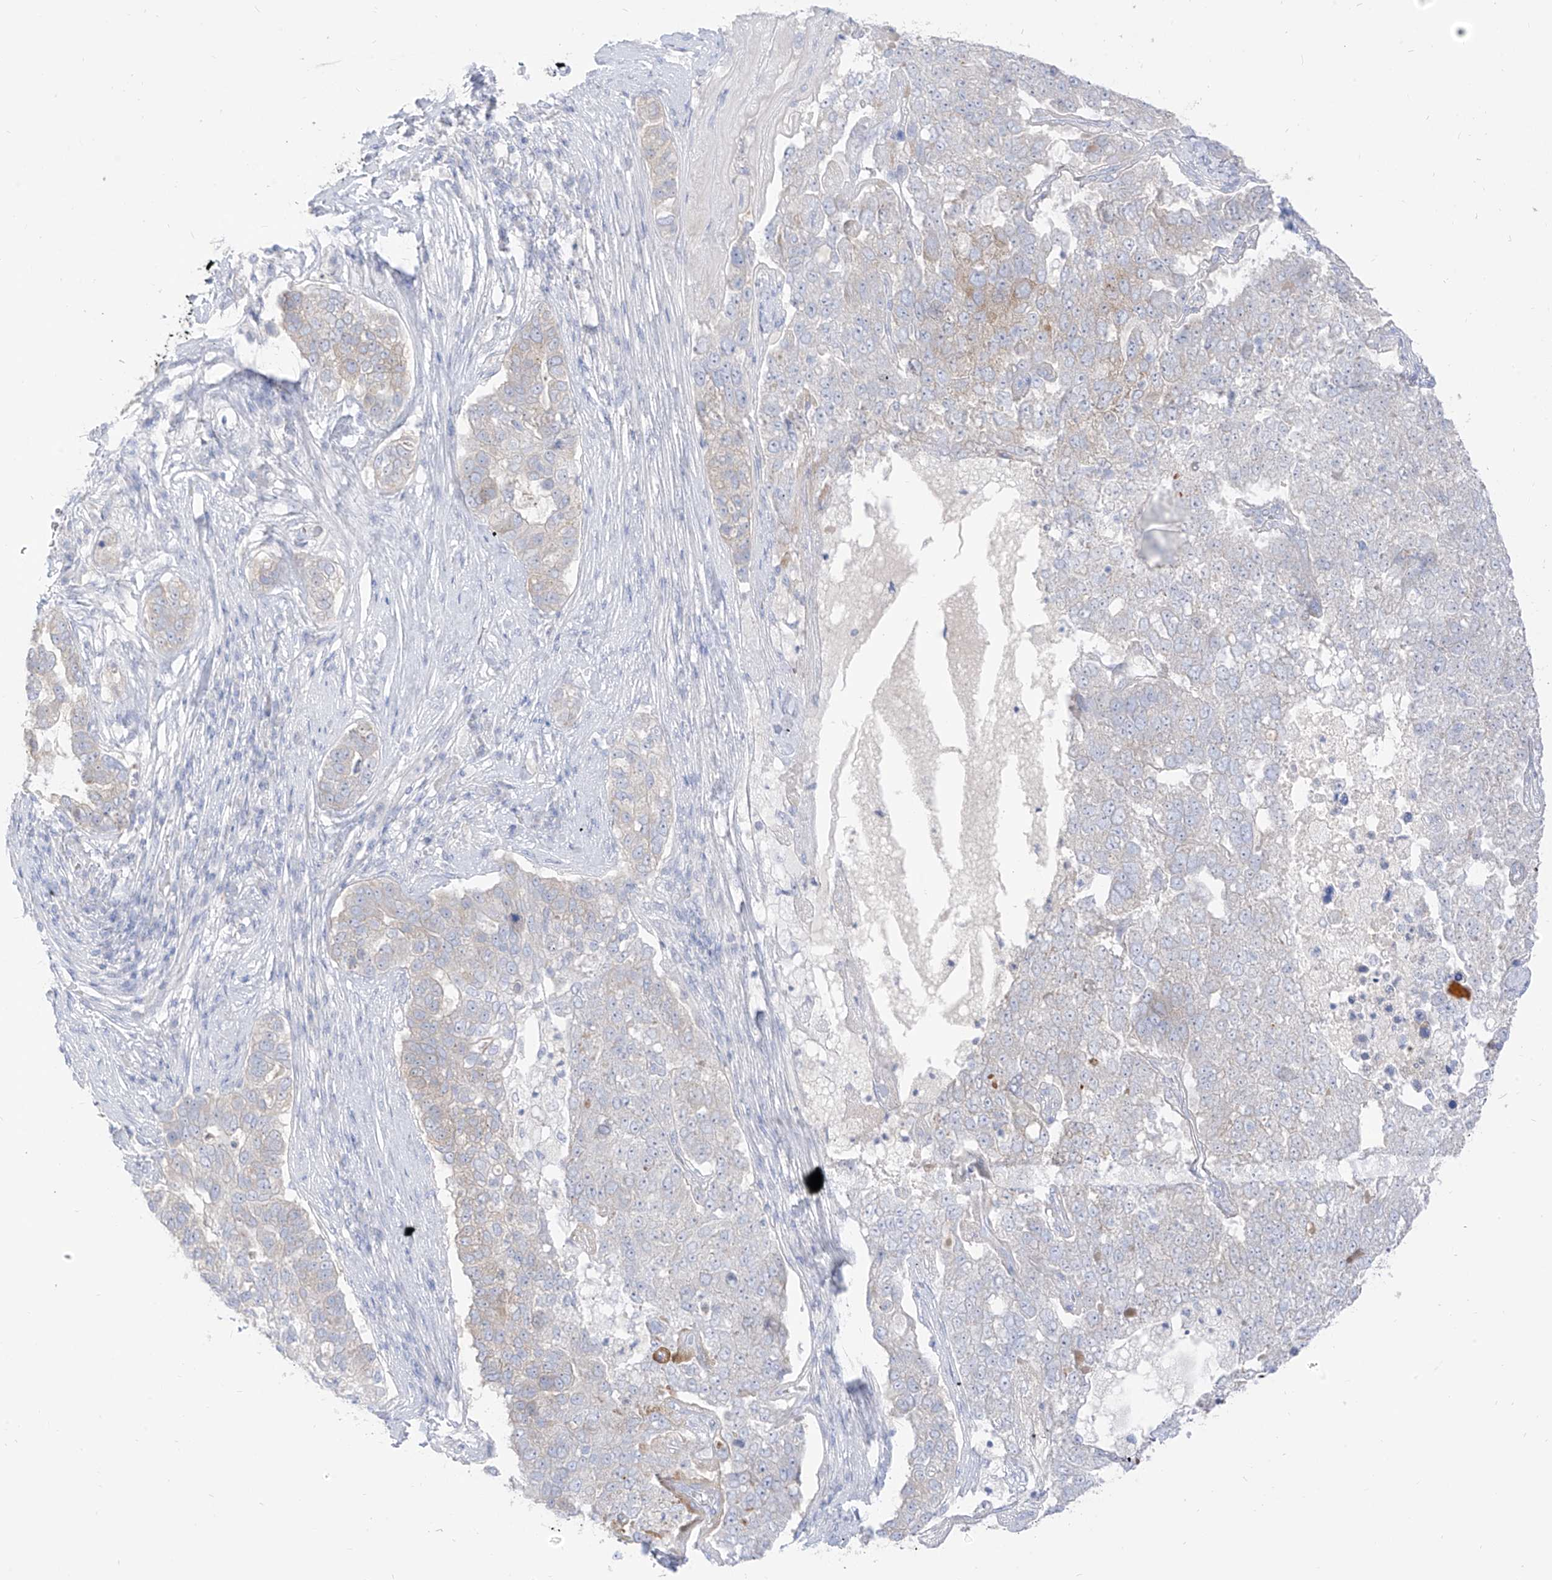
{"staining": {"intensity": "negative", "quantity": "none", "location": "none"}, "tissue": "pancreatic cancer", "cell_type": "Tumor cells", "image_type": "cancer", "snomed": [{"axis": "morphology", "description": "Adenocarcinoma, NOS"}, {"axis": "topography", "description": "Pancreas"}], "caption": "This is an immunohistochemistry (IHC) photomicrograph of pancreatic cancer (adenocarcinoma). There is no positivity in tumor cells.", "gene": "ARHGEF40", "patient": {"sex": "female", "age": 61}}